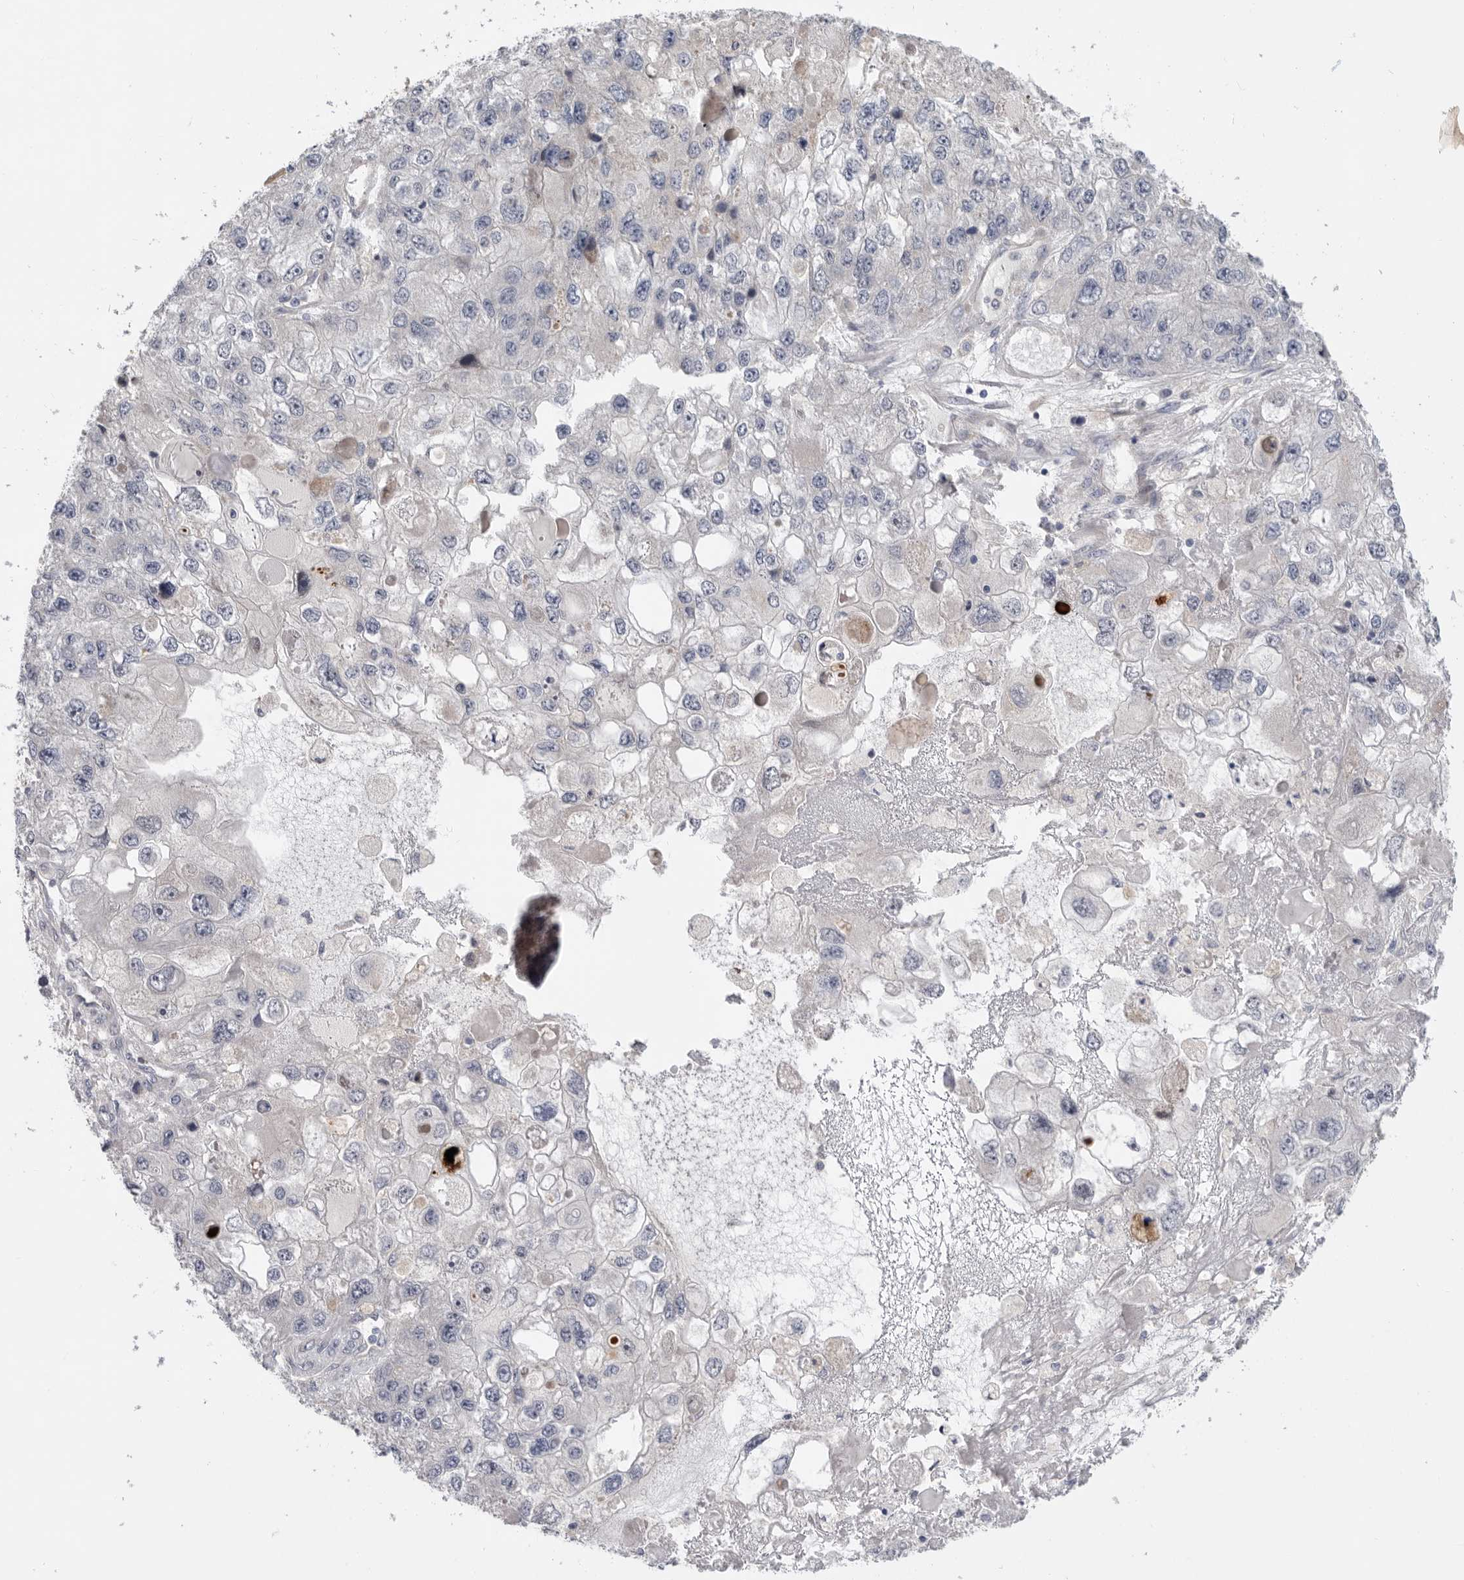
{"staining": {"intensity": "negative", "quantity": "none", "location": "none"}, "tissue": "endometrial cancer", "cell_type": "Tumor cells", "image_type": "cancer", "snomed": [{"axis": "morphology", "description": "Adenocarcinoma, NOS"}, {"axis": "topography", "description": "Endometrium"}], "caption": "High power microscopy image of an IHC histopathology image of endometrial adenocarcinoma, revealing no significant expression in tumor cells.", "gene": "MTFR1L", "patient": {"sex": "female", "age": 49}}